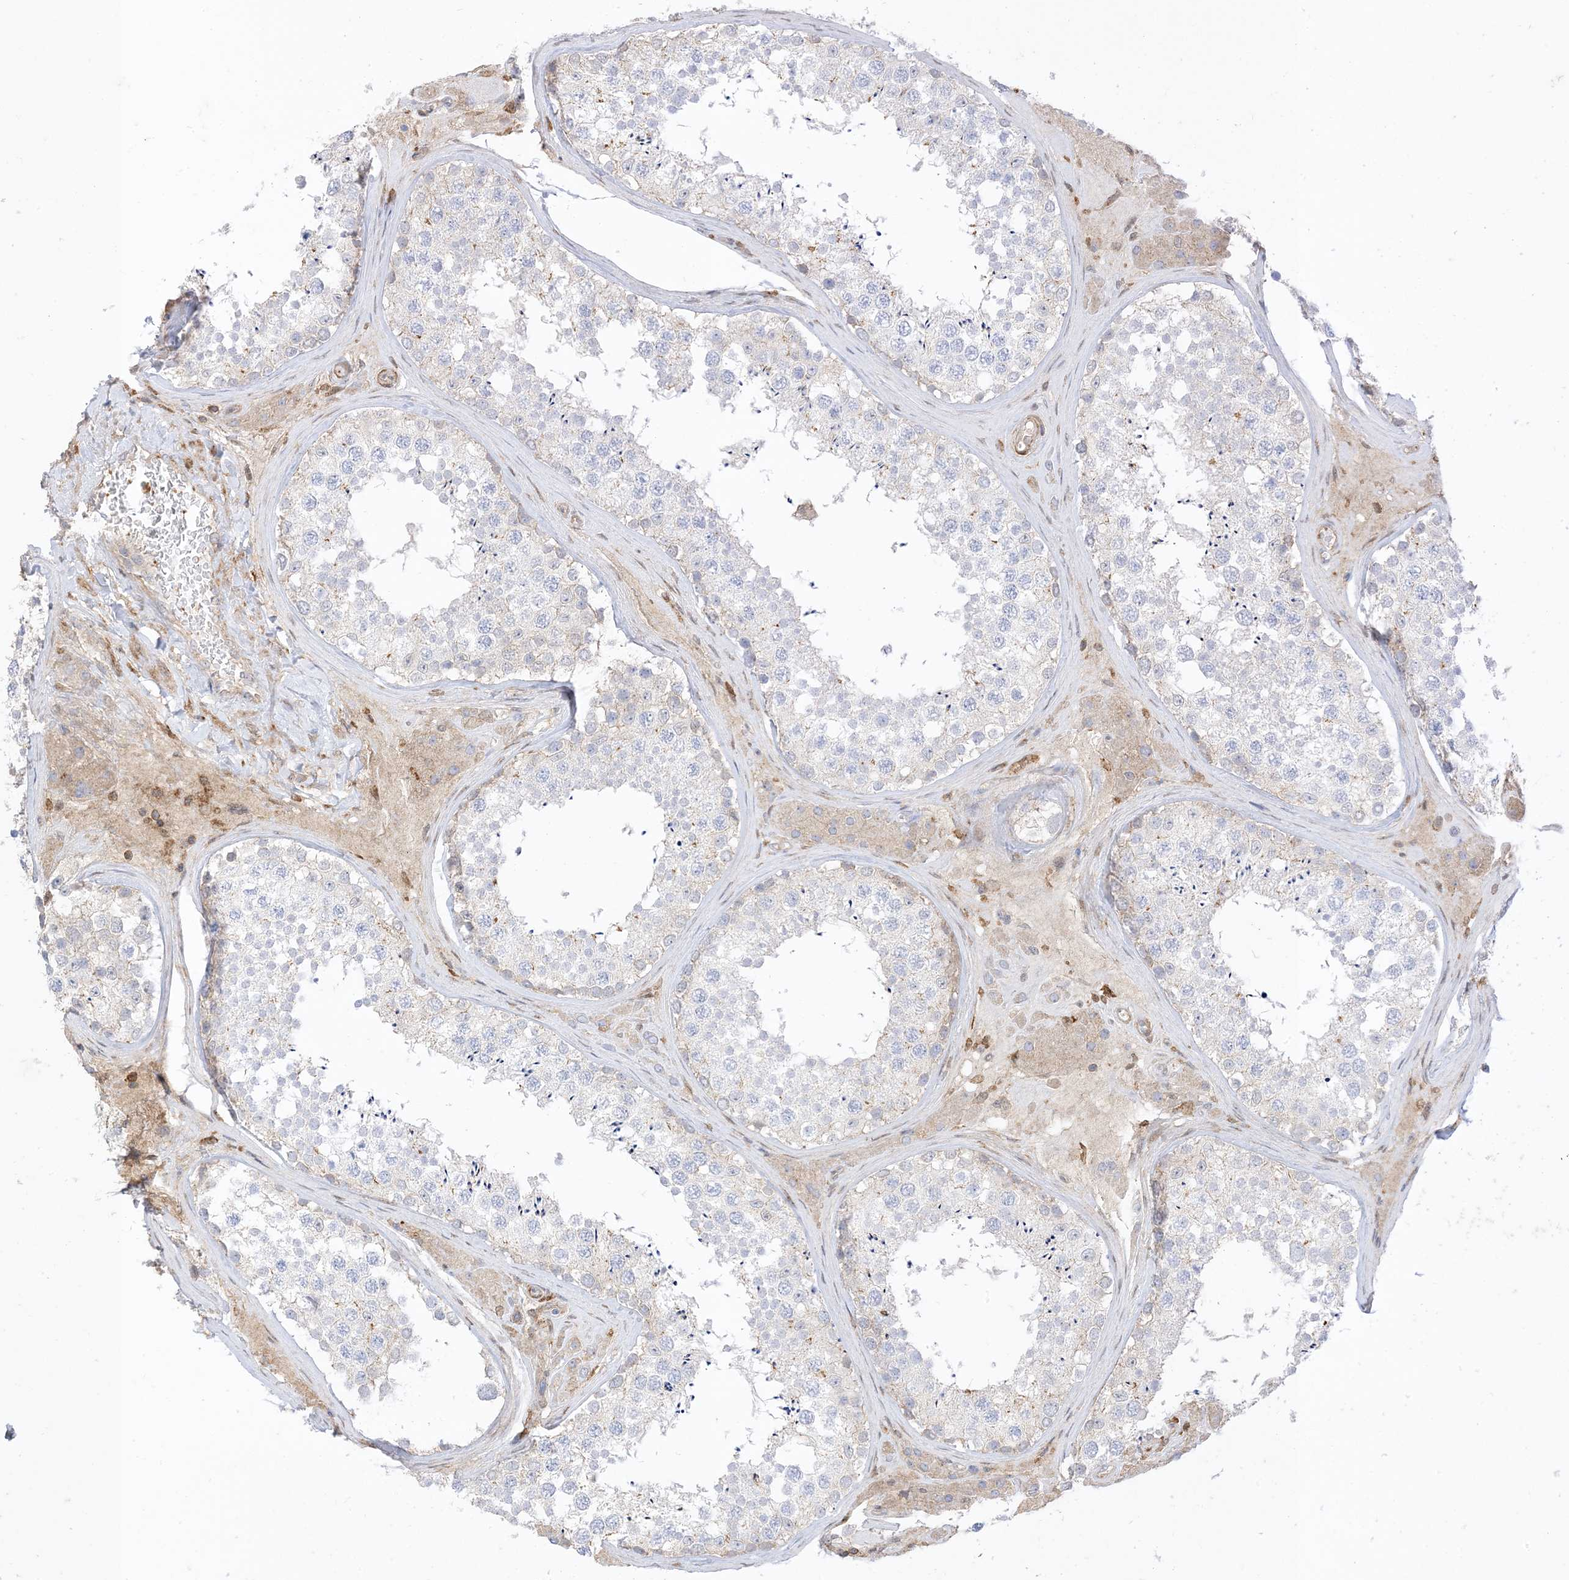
{"staining": {"intensity": "negative", "quantity": "none", "location": "none"}, "tissue": "testis", "cell_type": "Cells in seminiferous ducts", "image_type": "normal", "snomed": [{"axis": "morphology", "description": "Normal tissue, NOS"}, {"axis": "topography", "description": "Testis"}], "caption": "IHC photomicrograph of benign testis: testis stained with DAB (3,3'-diaminobenzidine) demonstrates no significant protein staining in cells in seminiferous ducts. (Stains: DAB (3,3'-diaminobenzidine) IHC with hematoxylin counter stain, Microscopy: brightfield microscopy at high magnification).", "gene": "GSN", "patient": {"sex": "male", "age": 46}}